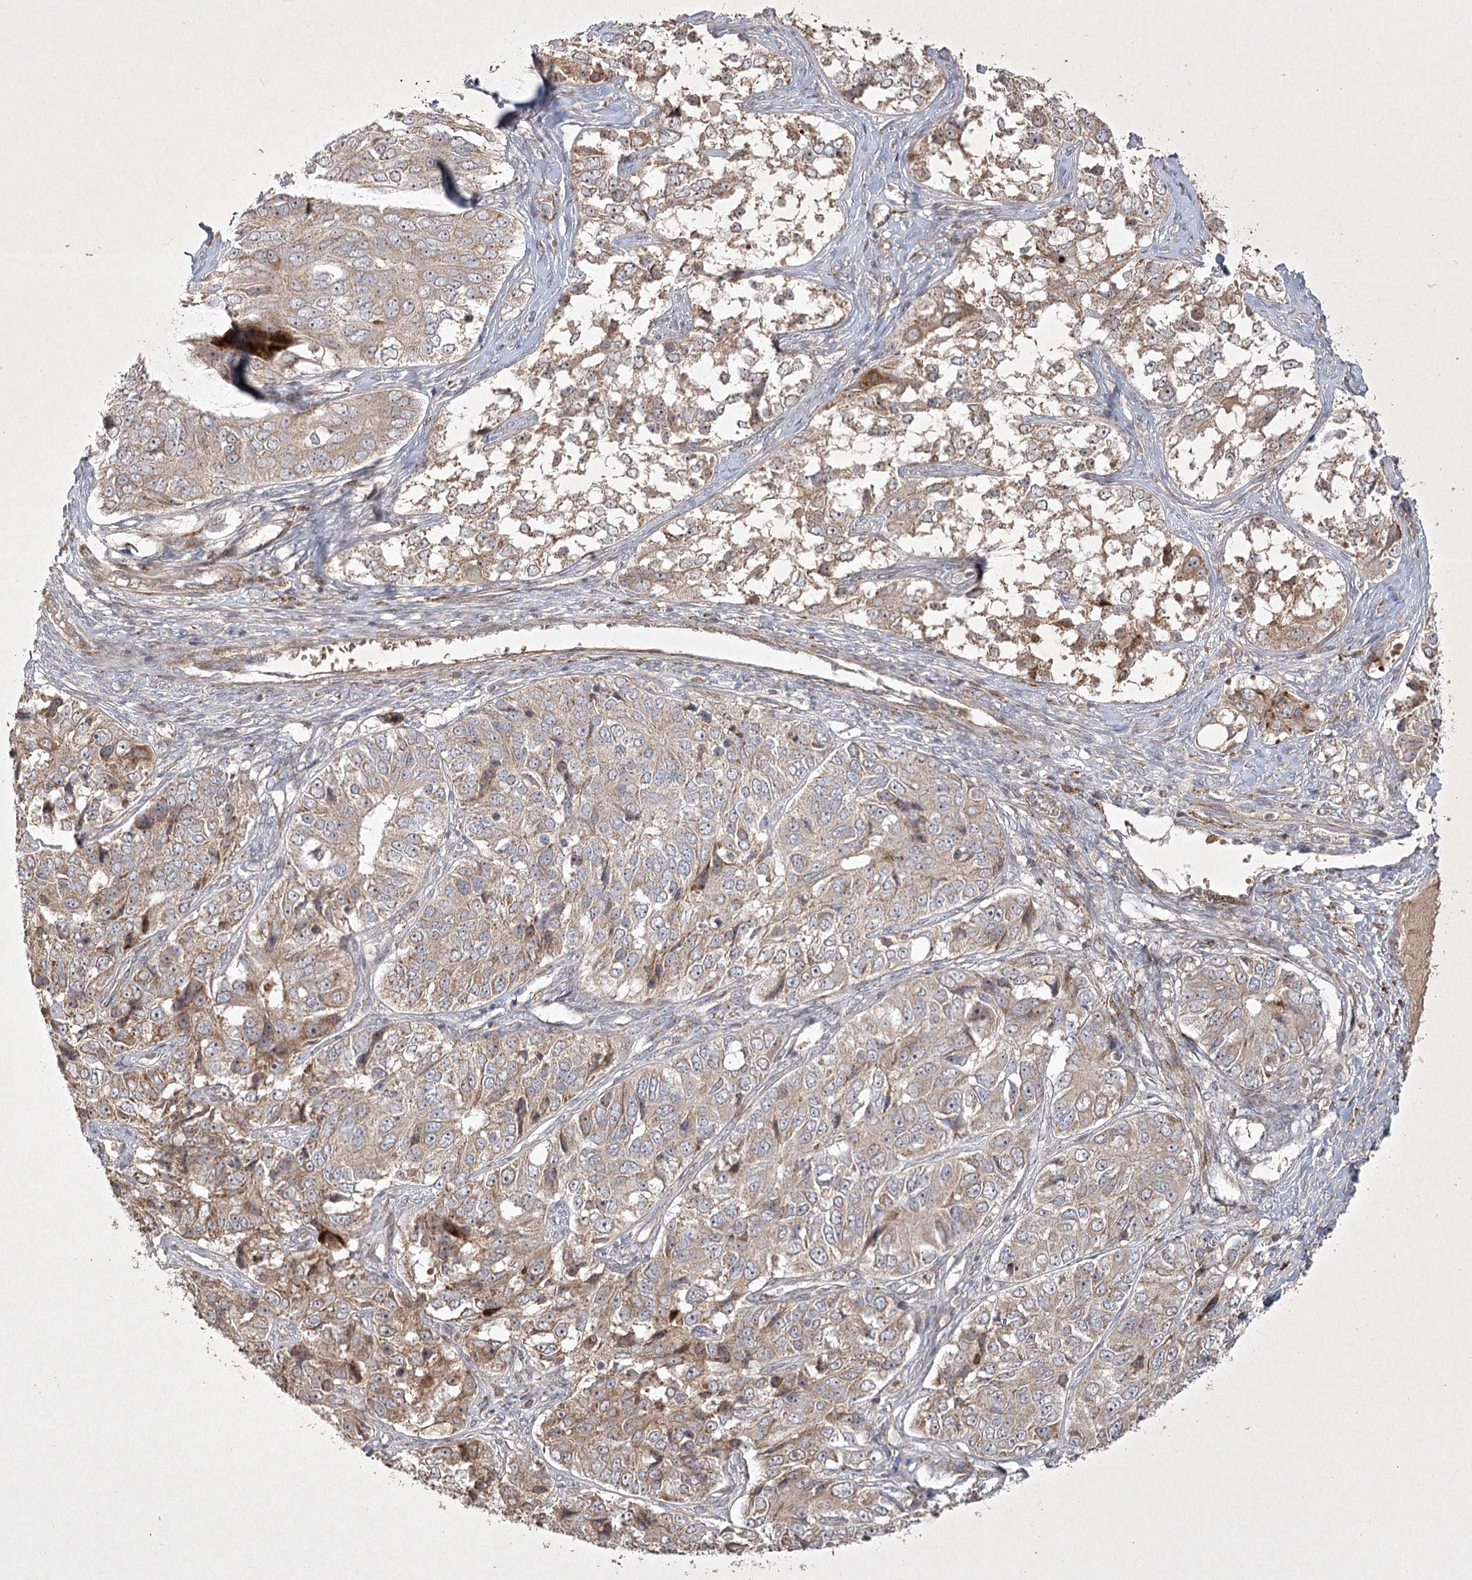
{"staining": {"intensity": "weak", "quantity": ">75%", "location": "cytoplasmic/membranous"}, "tissue": "ovarian cancer", "cell_type": "Tumor cells", "image_type": "cancer", "snomed": [{"axis": "morphology", "description": "Carcinoma, endometroid"}, {"axis": "topography", "description": "Ovary"}], "caption": "Immunohistochemical staining of endometroid carcinoma (ovarian) shows low levels of weak cytoplasmic/membranous expression in approximately >75% of tumor cells. The protein of interest is stained brown, and the nuclei are stained in blue (DAB IHC with brightfield microscopy, high magnification).", "gene": "KBTBD4", "patient": {"sex": "female", "age": 51}}